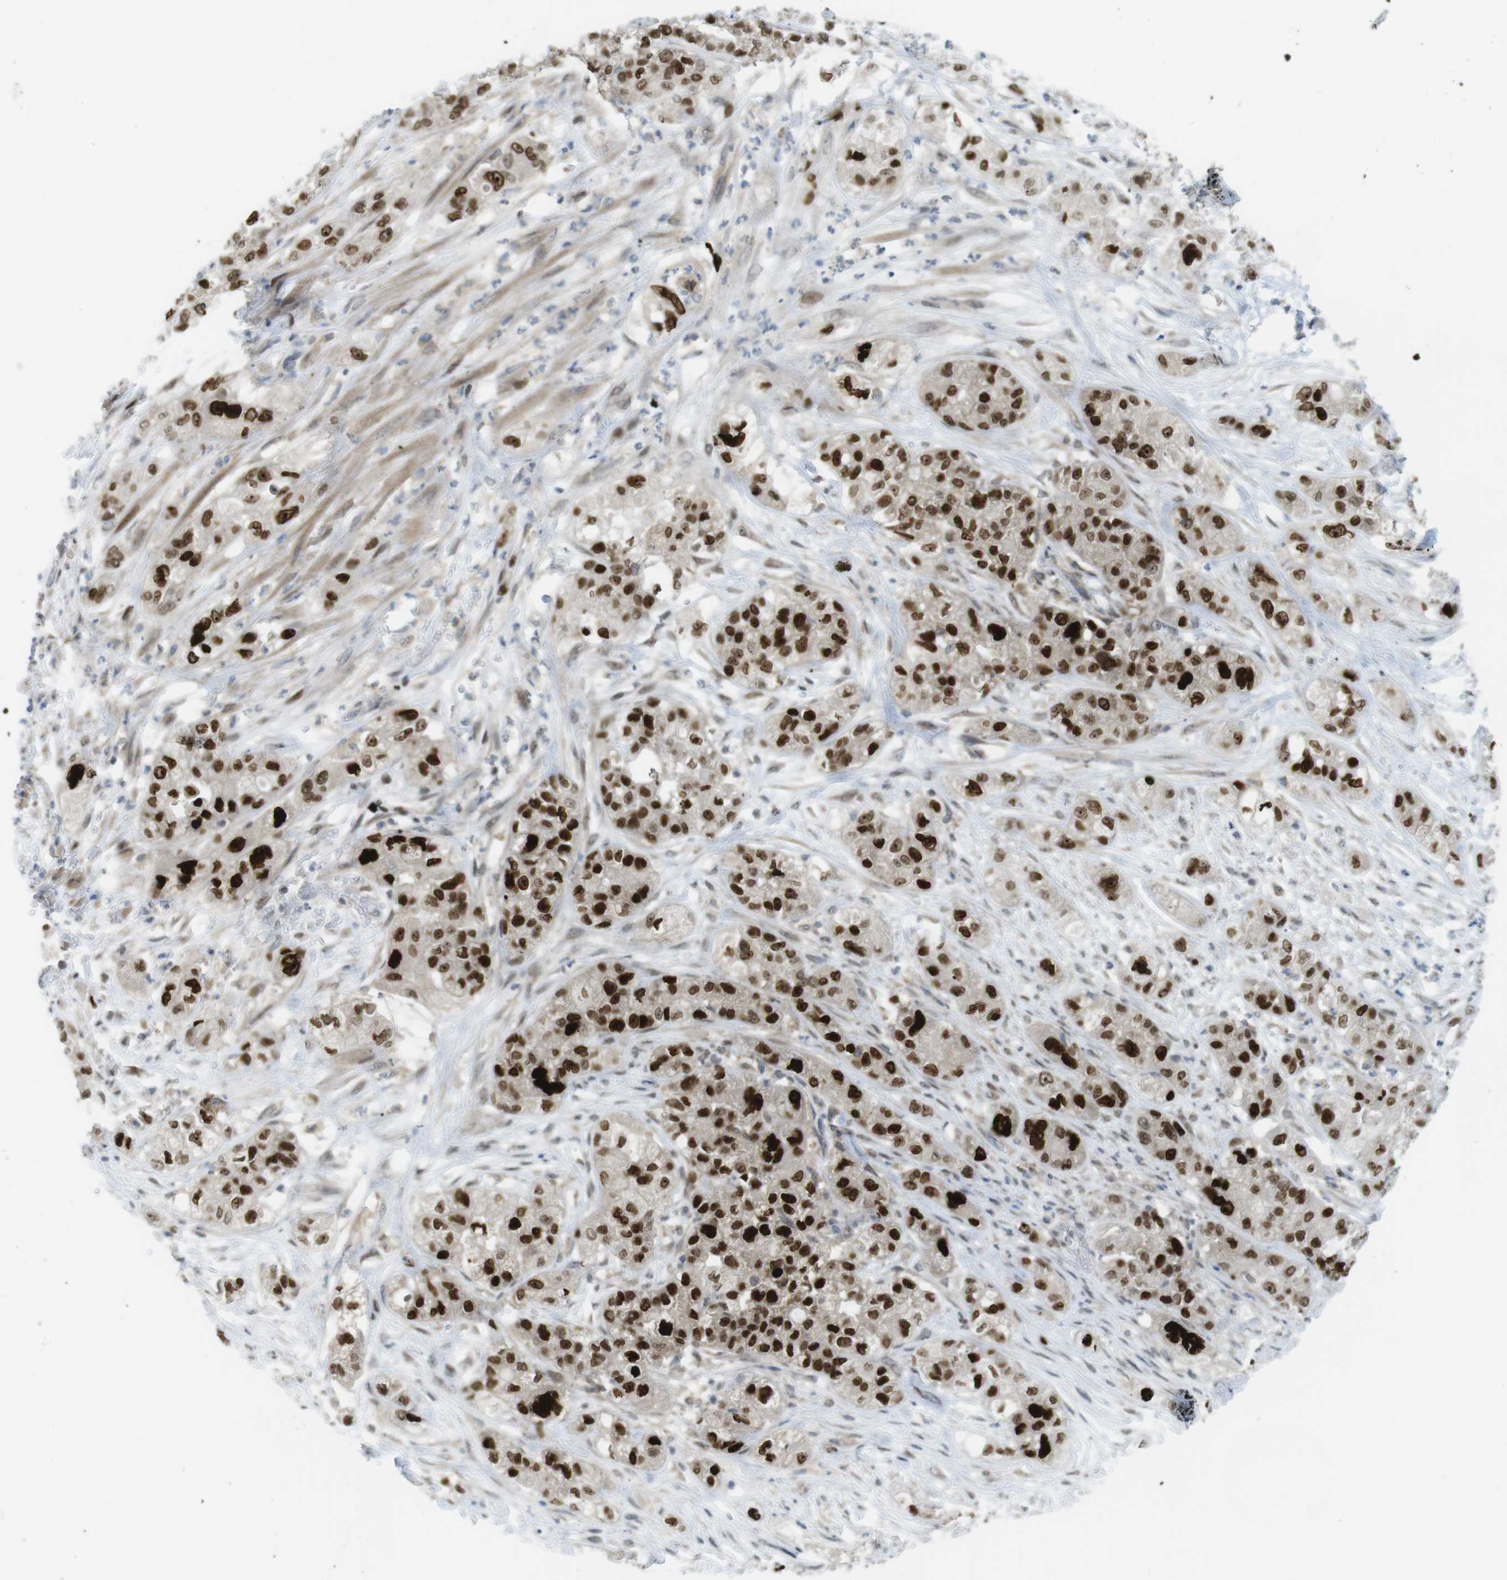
{"staining": {"intensity": "strong", "quantity": ">75%", "location": "nuclear"}, "tissue": "pancreatic cancer", "cell_type": "Tumor cells", "image_type": "cancer", "snomed": [{"axis": "morphology", "description": "Adenocarcinoma, NOS"}, {"axis": "topography", "description": "Pancreas"}], "caption": "Pancreatic adenocarcinoma was stained to show a protein in brown. There is high levels of strong nuclear expression in approximately >75% of tumor cells.", "gene": "RCC1", "patient": {"sex": "female", "age": 78}}